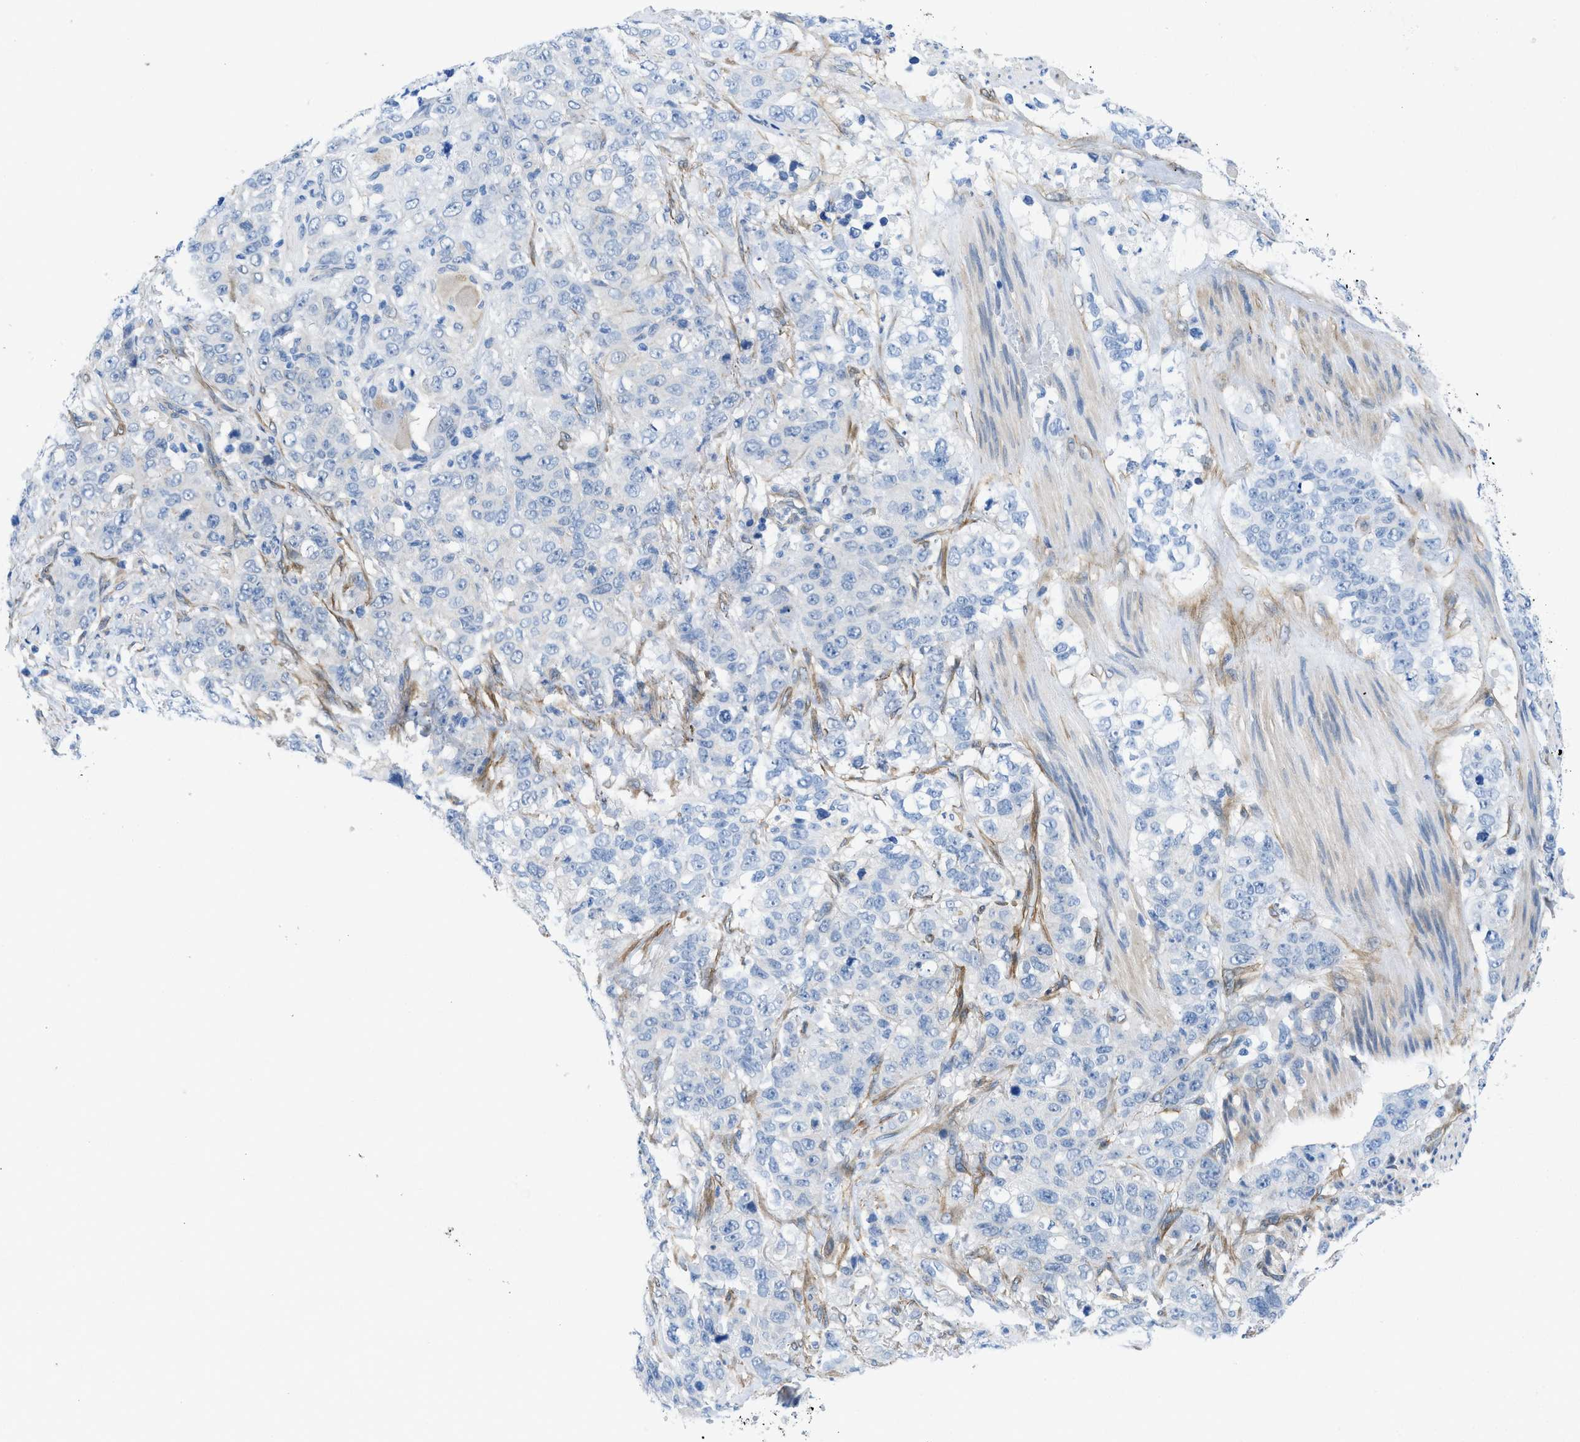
{"staining": {"intensity": "negative", "quantity": "none", "location": "none"}, "tissue": "stomach cancer", "cell_type": "Tumor cells", "image_type": "cancer", "snomed": [{"axis": "morphology", "description": "Adenocarcinoma, NOS"}, {"axis": "topography", "description": "Stomach"}], "caption": "An image of human adenocarcinoma (stomach) is negative for staining in tumor cells.", "gene": "PDLIM5", "patient": {"sex": "male", "age": 48}}